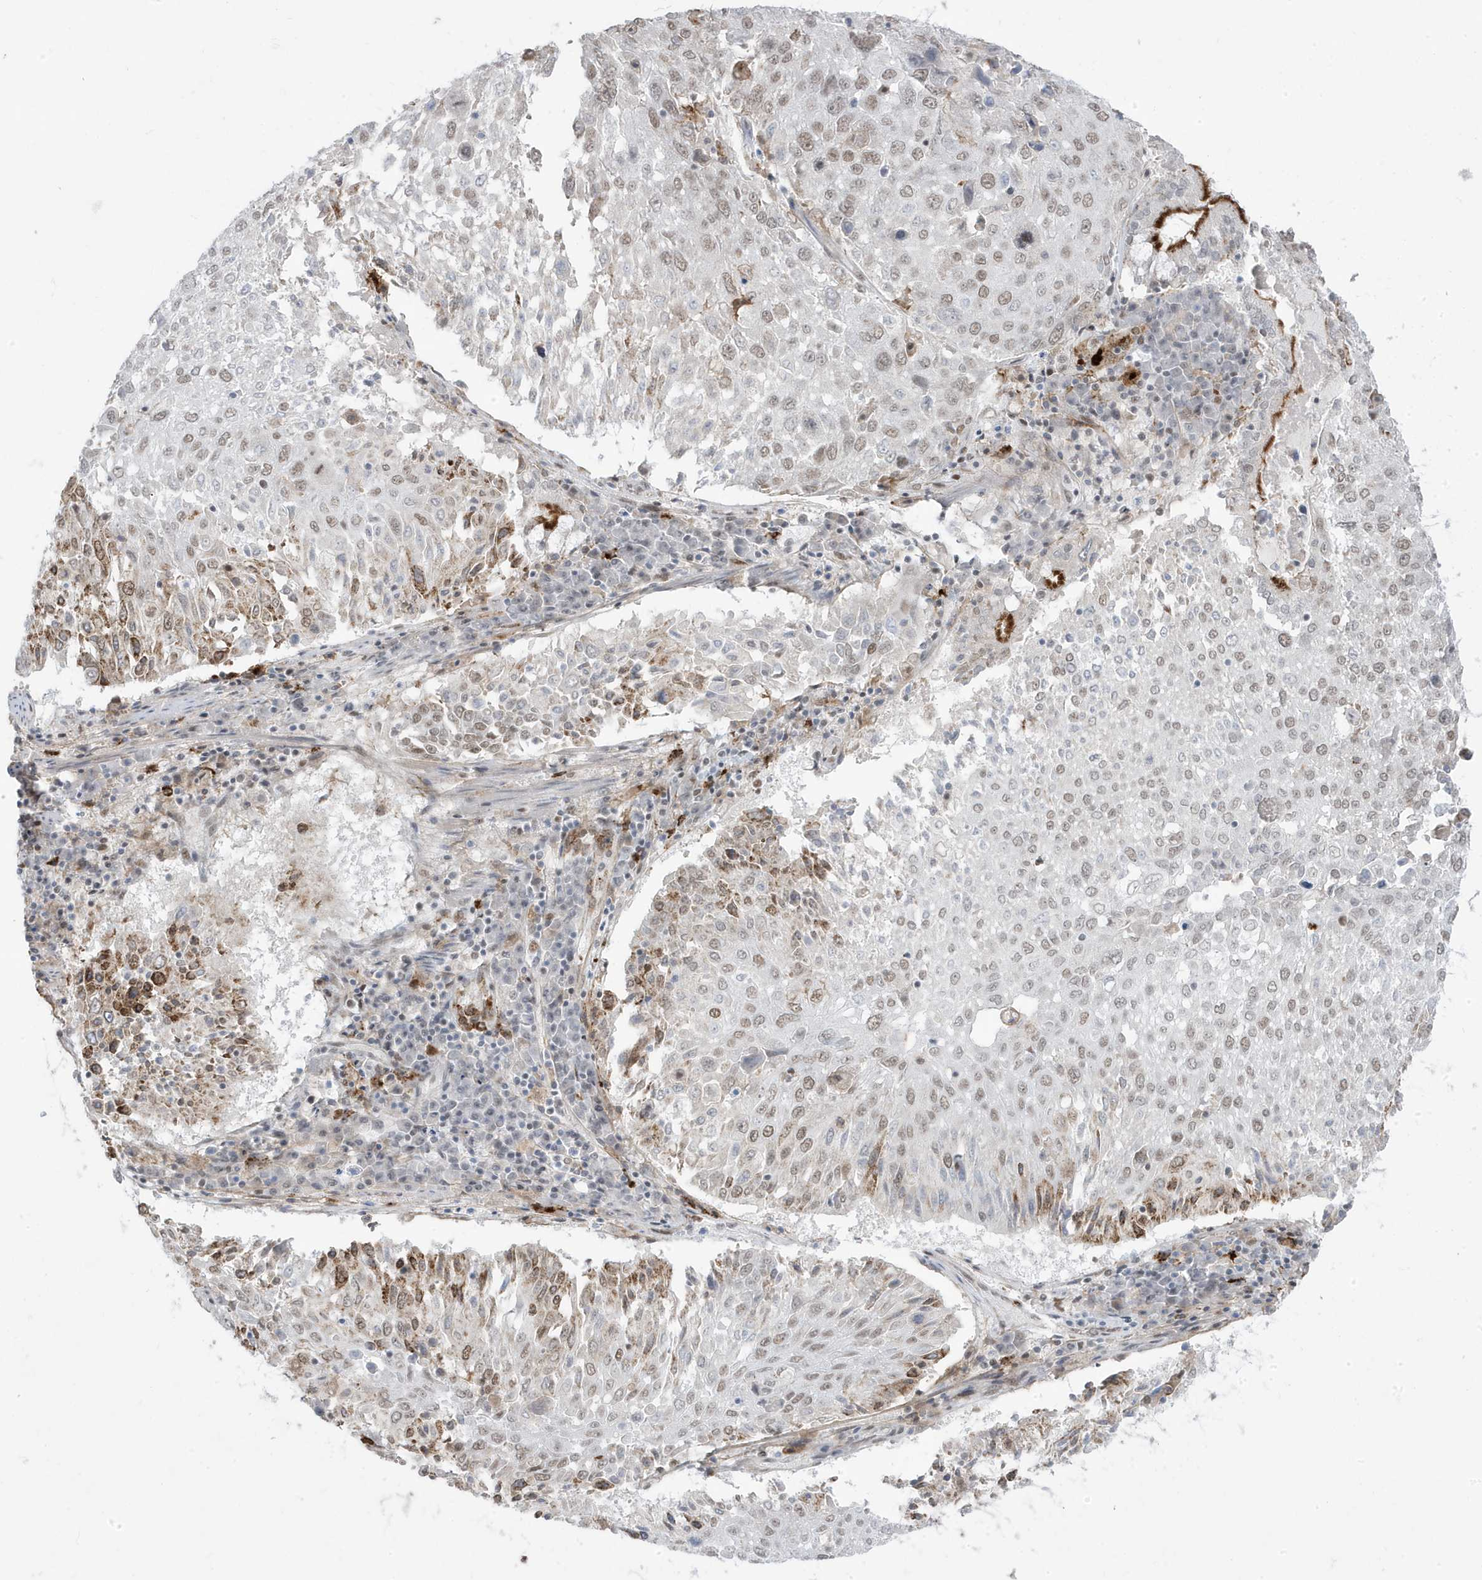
{"staining": {"intensity": "moderate", "quantity": ">75%", "location": "nuclear"}, "tissue": "lung cancer", "cell_type": "Tumor cells", "image_type": "cancer", "snomed": [{"axis": "morphology", "description": "Squamous cell carcinoma, NOS"}, {"axis": "topography", "description": "Lung"}], "caption": "Human lung cancer (squamous cell carcinoma) stained with a protein marker demonstrates moderate staining in tumor cells.", "gene": "ADAMTSL3", "patient": {"sex": "male", "age": 65}}